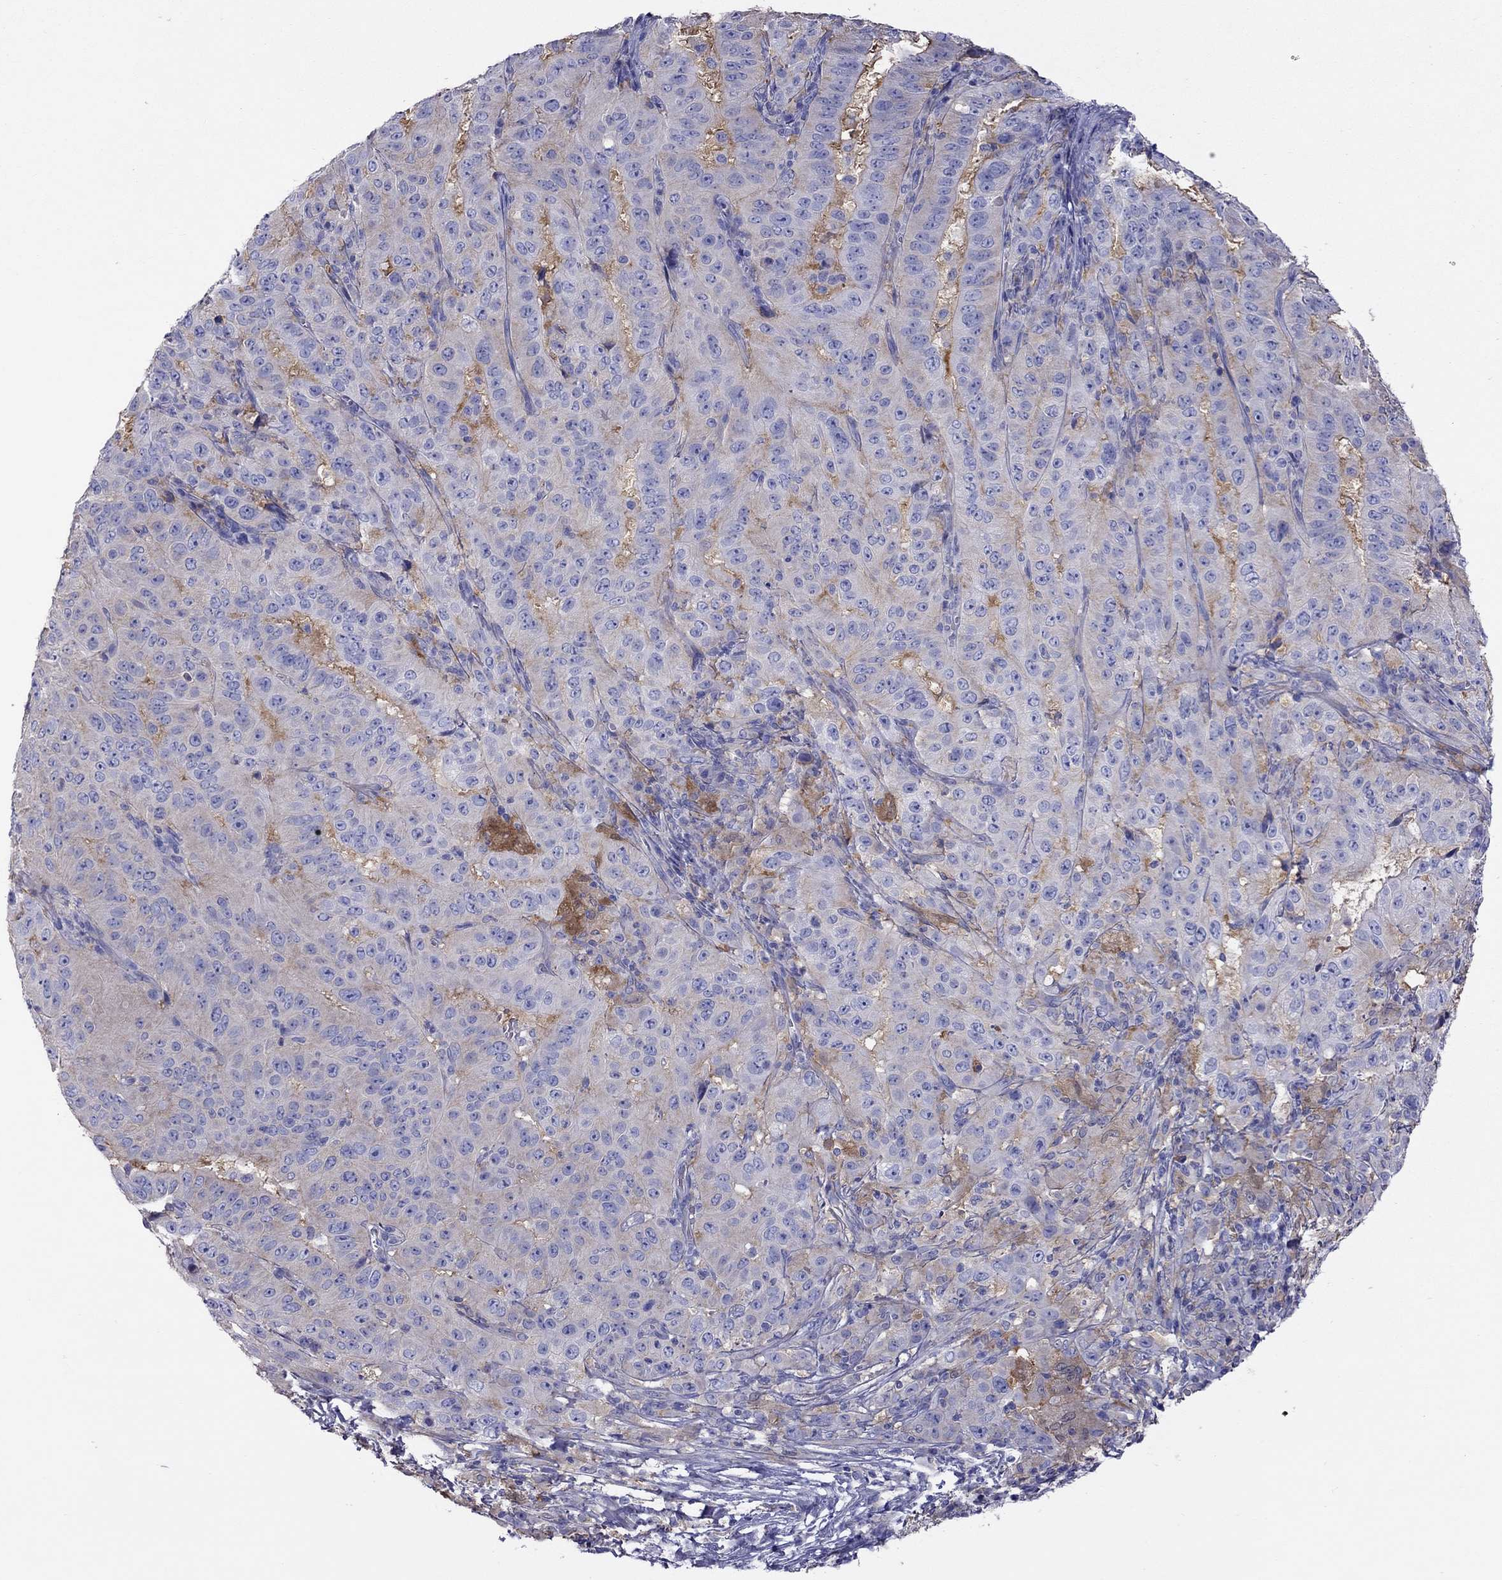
{"staining": {"intensity": "negative", "quantity": "none", "location": "none"}, "tissue": "pancreatic cancer", "cell_type": "Tumor cells", "image_type": "cancer", "snomed": [{"axis": "morphology", "description": "Adenocarcinoma, NOS"}, {"axis": "topography", "description": "Pancreas"}], "caption": "An IHC micrograph of adenocarcinoma (pancreatic) is shown. There is no staining in tumor cells of adenocarcinoma (pancreatic).", "gene": "ALOX15B", "patient": {"sex": "male", "age": 63}}